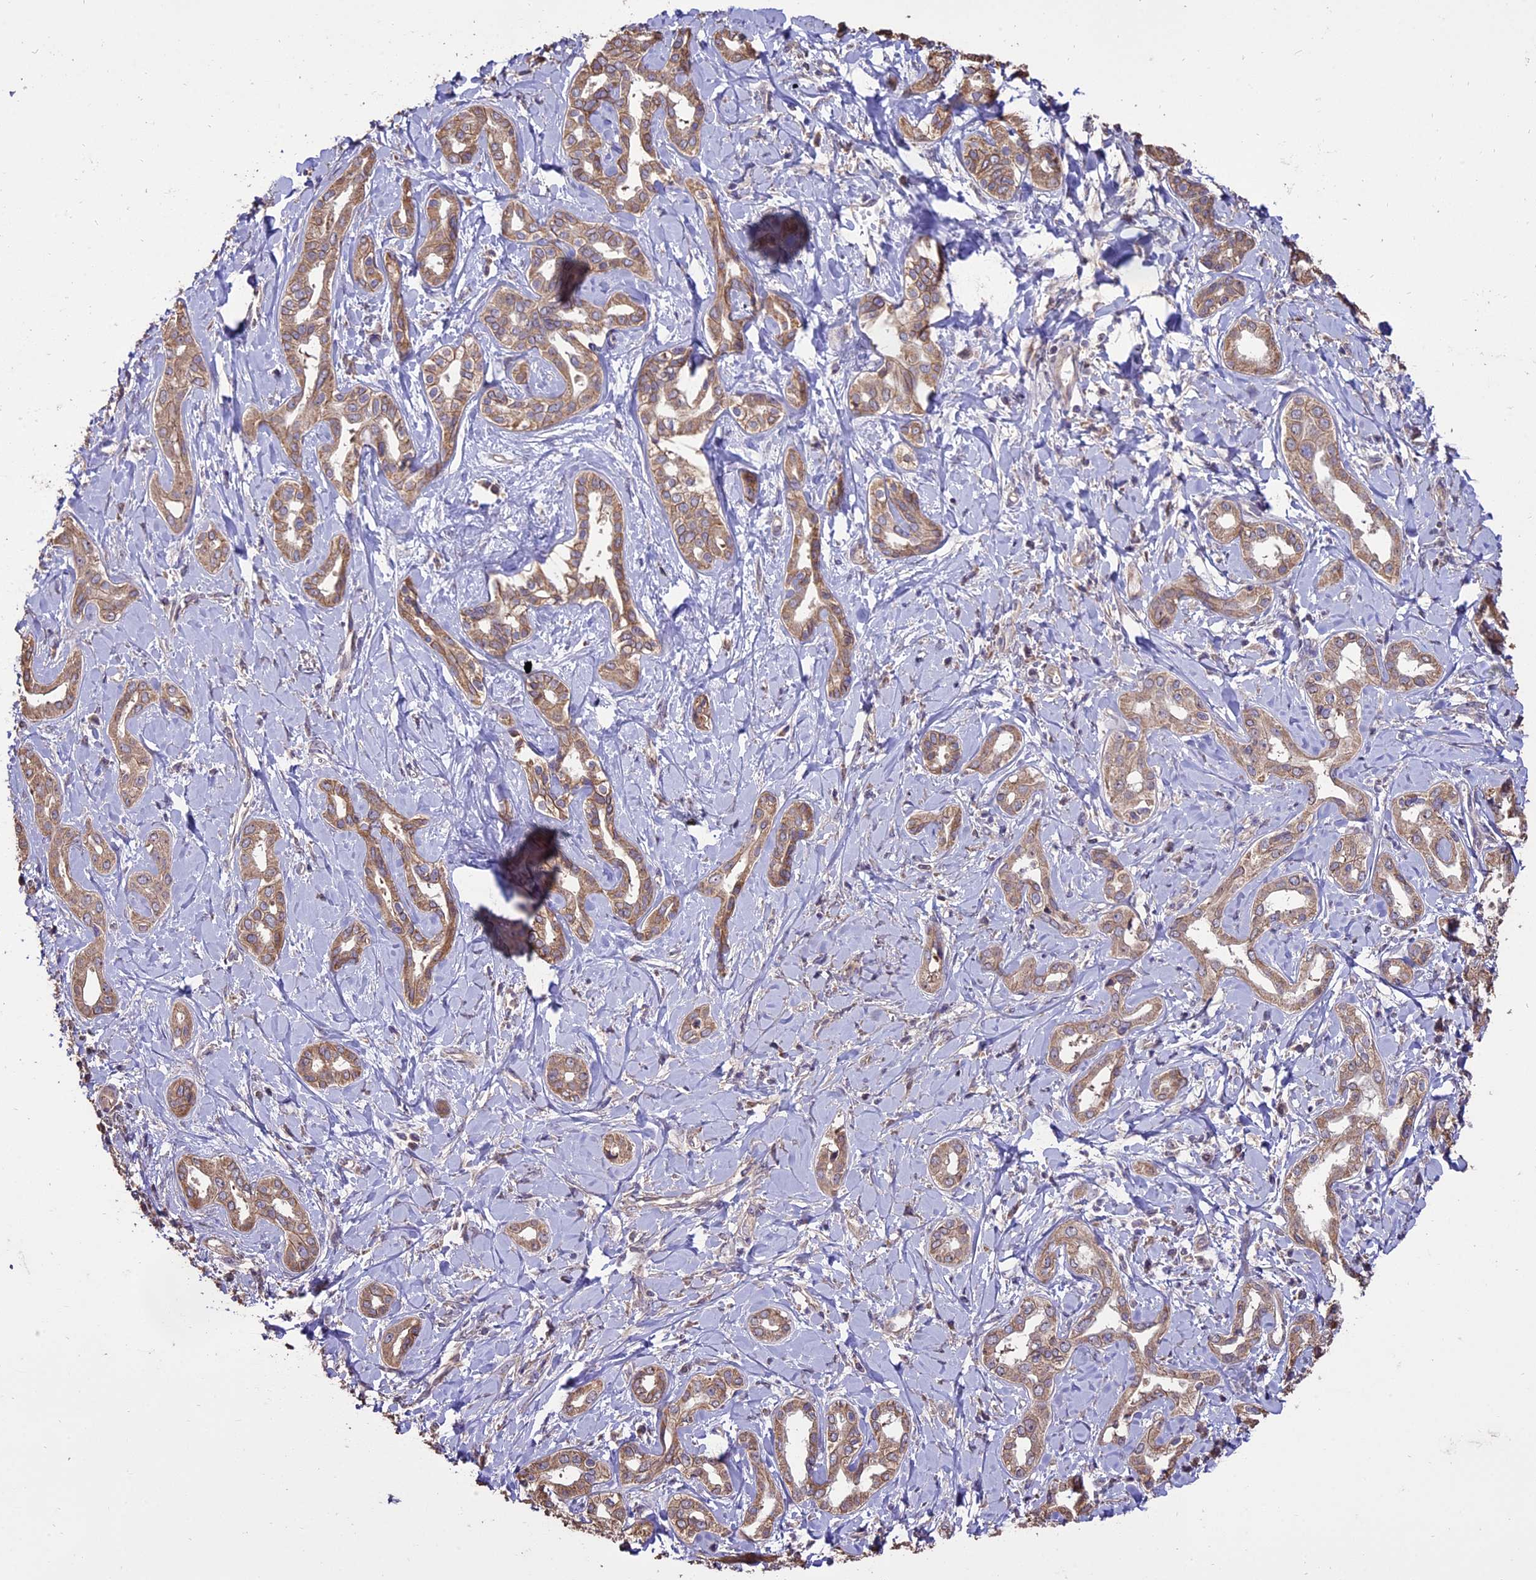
{"staining": {"intensity": "weak", "quantity": ">75%", "location": "cytoplasmic/membranous"}, "tissue": "liver cancer", "cell_type": "Tumor cells", "image_type": "cancer", "snomed": [{"axis": "morphology", "description": "Cholangiocarcinoma"}, {"axis": "topography", "description": "Liver"}], "caption": "The immunohistochemical stain highlights weak cytoplasmic/membranous expression in tumor cells of liver cancer tissue.", "gene": "PGPEP1L", "patient": {"sex": "female", "age": 77}}